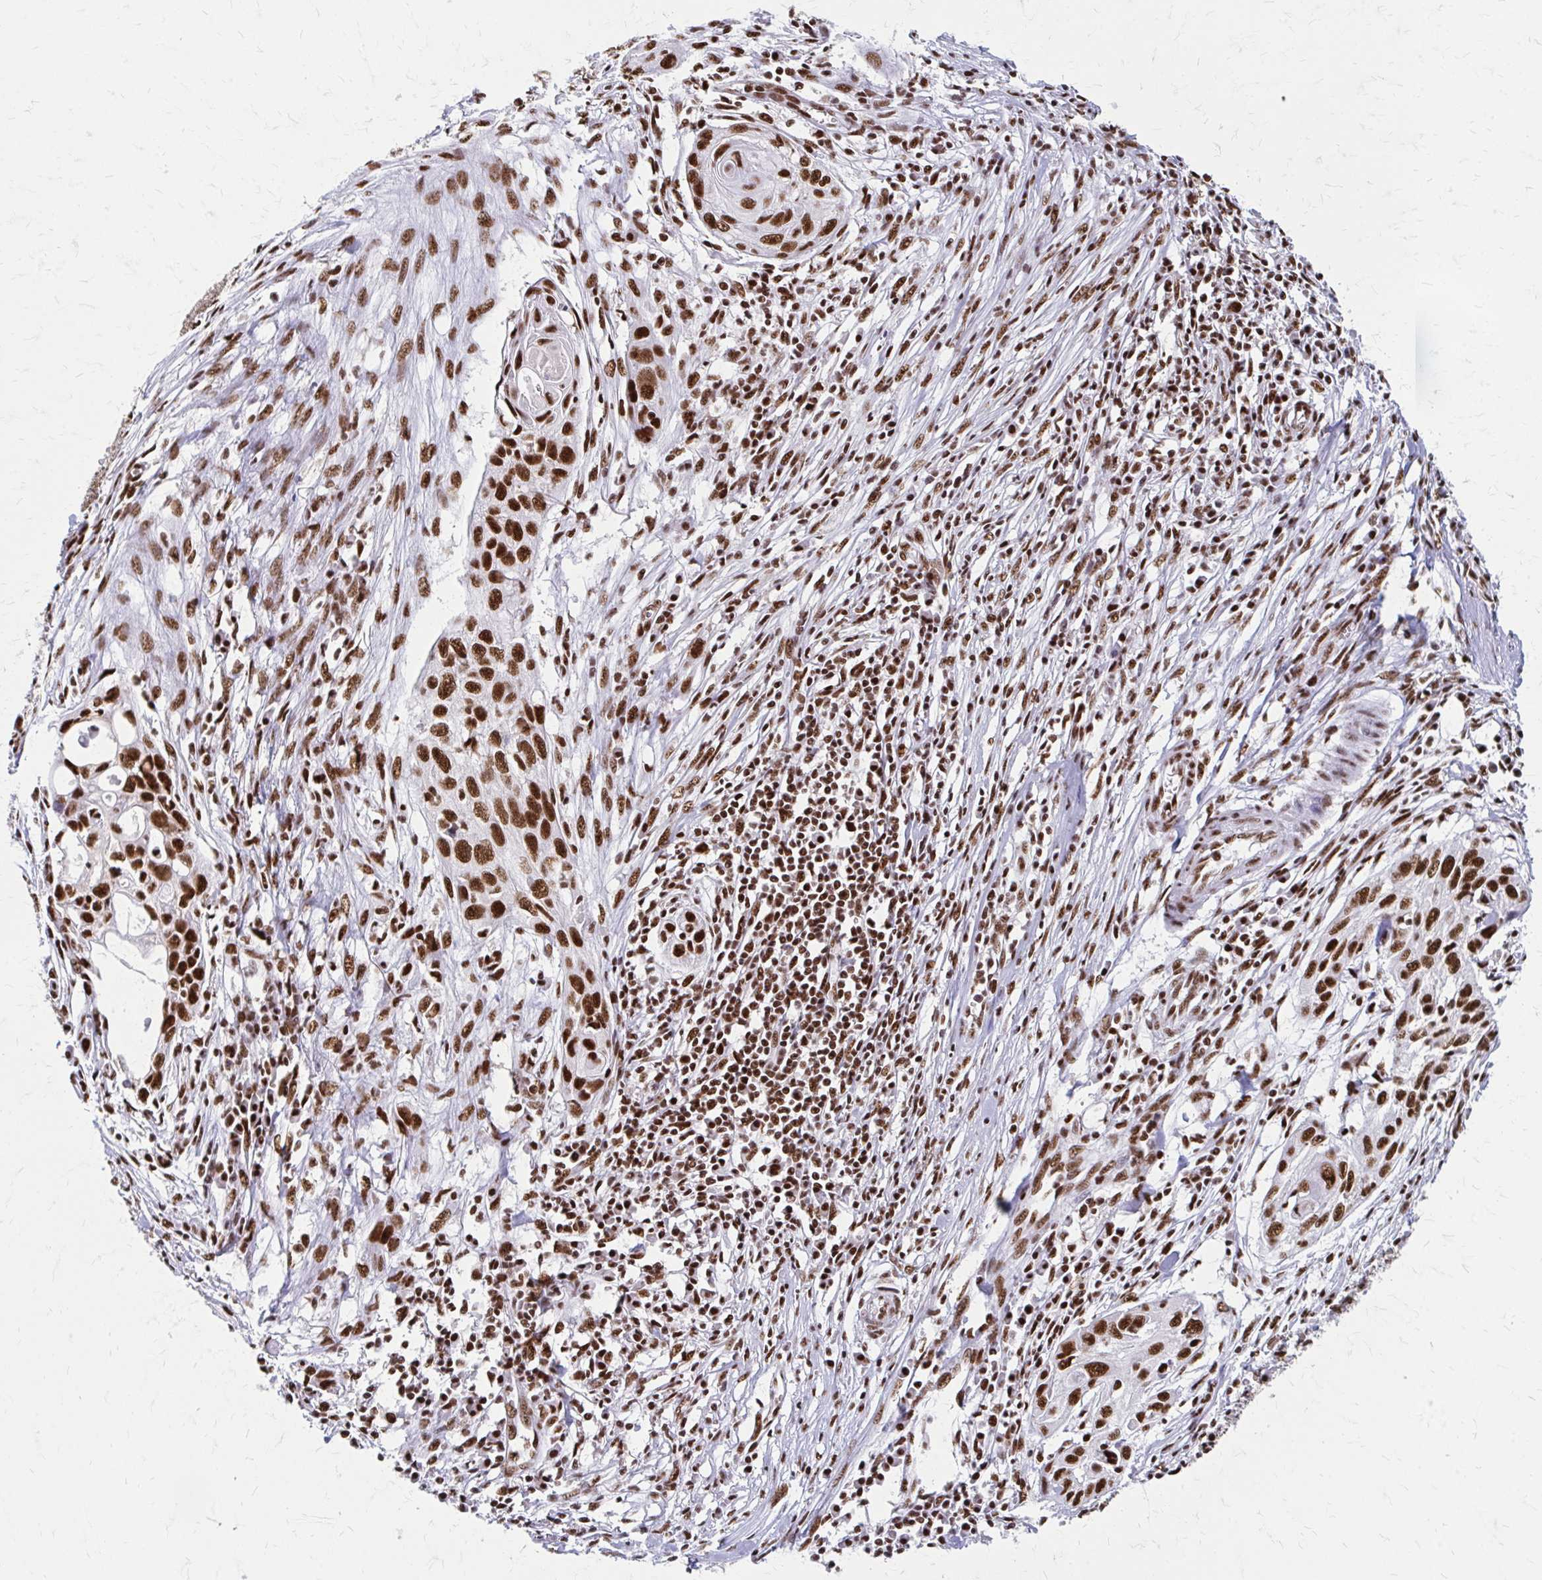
{"staining": {"intensity": "strong", "quantity": ">75%", "location": "nuclear"}, "tissue": "skin cancer", "cell_type": "Tumor cells", "image_type": "cancer", "snomed": [{"axis": "morphology", "description": "Squamous cell carcinoma, NOS"}, {"axis": "topography", "description": "Skin"}, {"axis": "topography", "description": "Vulva"}], "caption": "Brown immunohistochemical staining in skin squamous cell carcinoma exhibits strong nuclear positivity in about >75% of tumor cells.", "gene": "CNKSR3", "patient": {"sex": "female", "age": 83}}